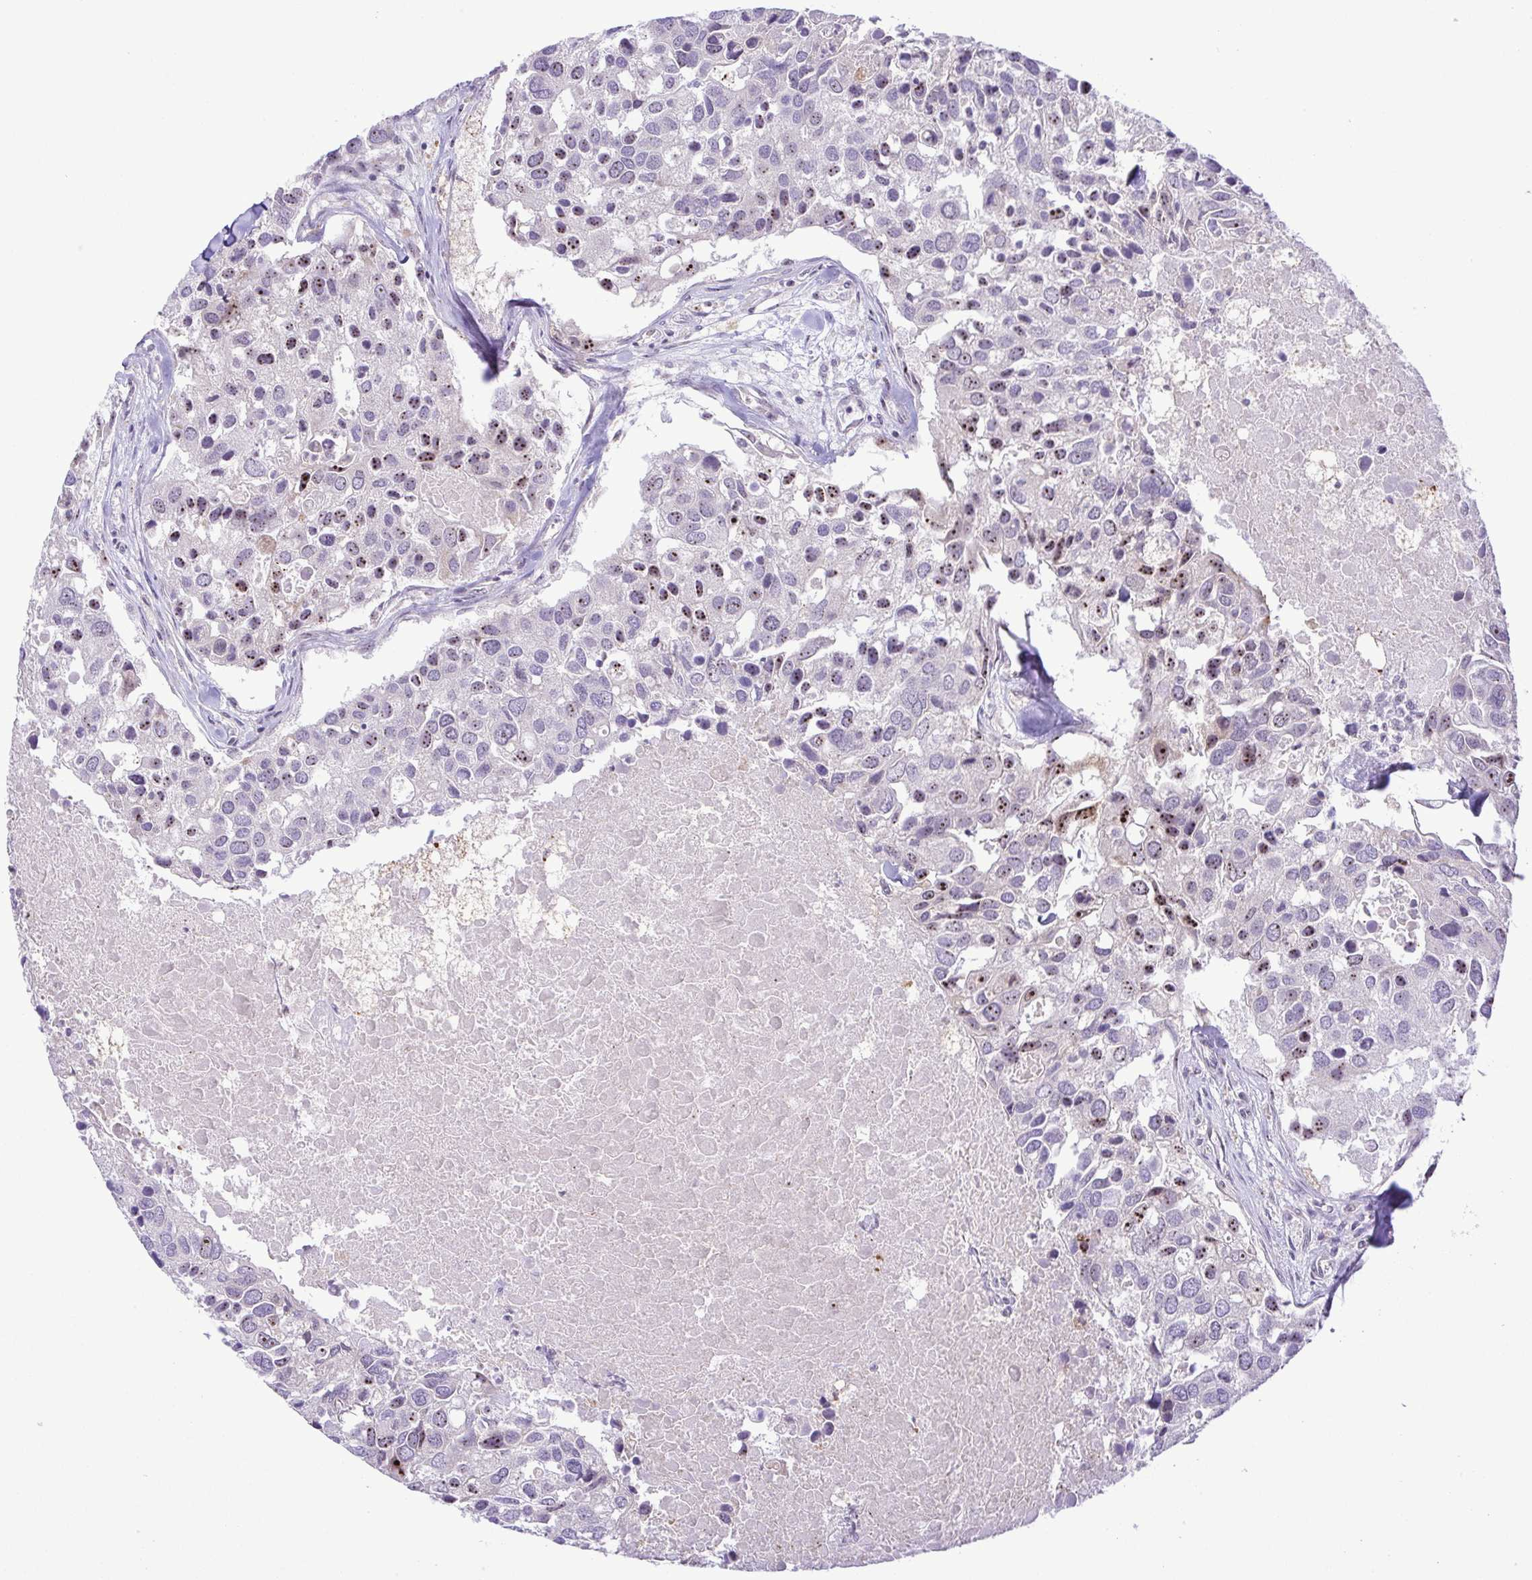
{"staining": {"intensity": "weak", "quantity": "<25%", "location": "nuclear"}, "tissue": "breast cancer", "cell_type": "Tumor cells", "image_type": "cancer", "snomed": [{"axis": "morphology", "description": "Duct carcinoma"}, {"axis": "topography", "description": "Breast"}], "caption": "An image of human infiltrating ductal carcinoma (breast) is negative for staining in tumor cells.", "gene": "RSL24D1", "patient": {"sex": "female", "age": 83}}